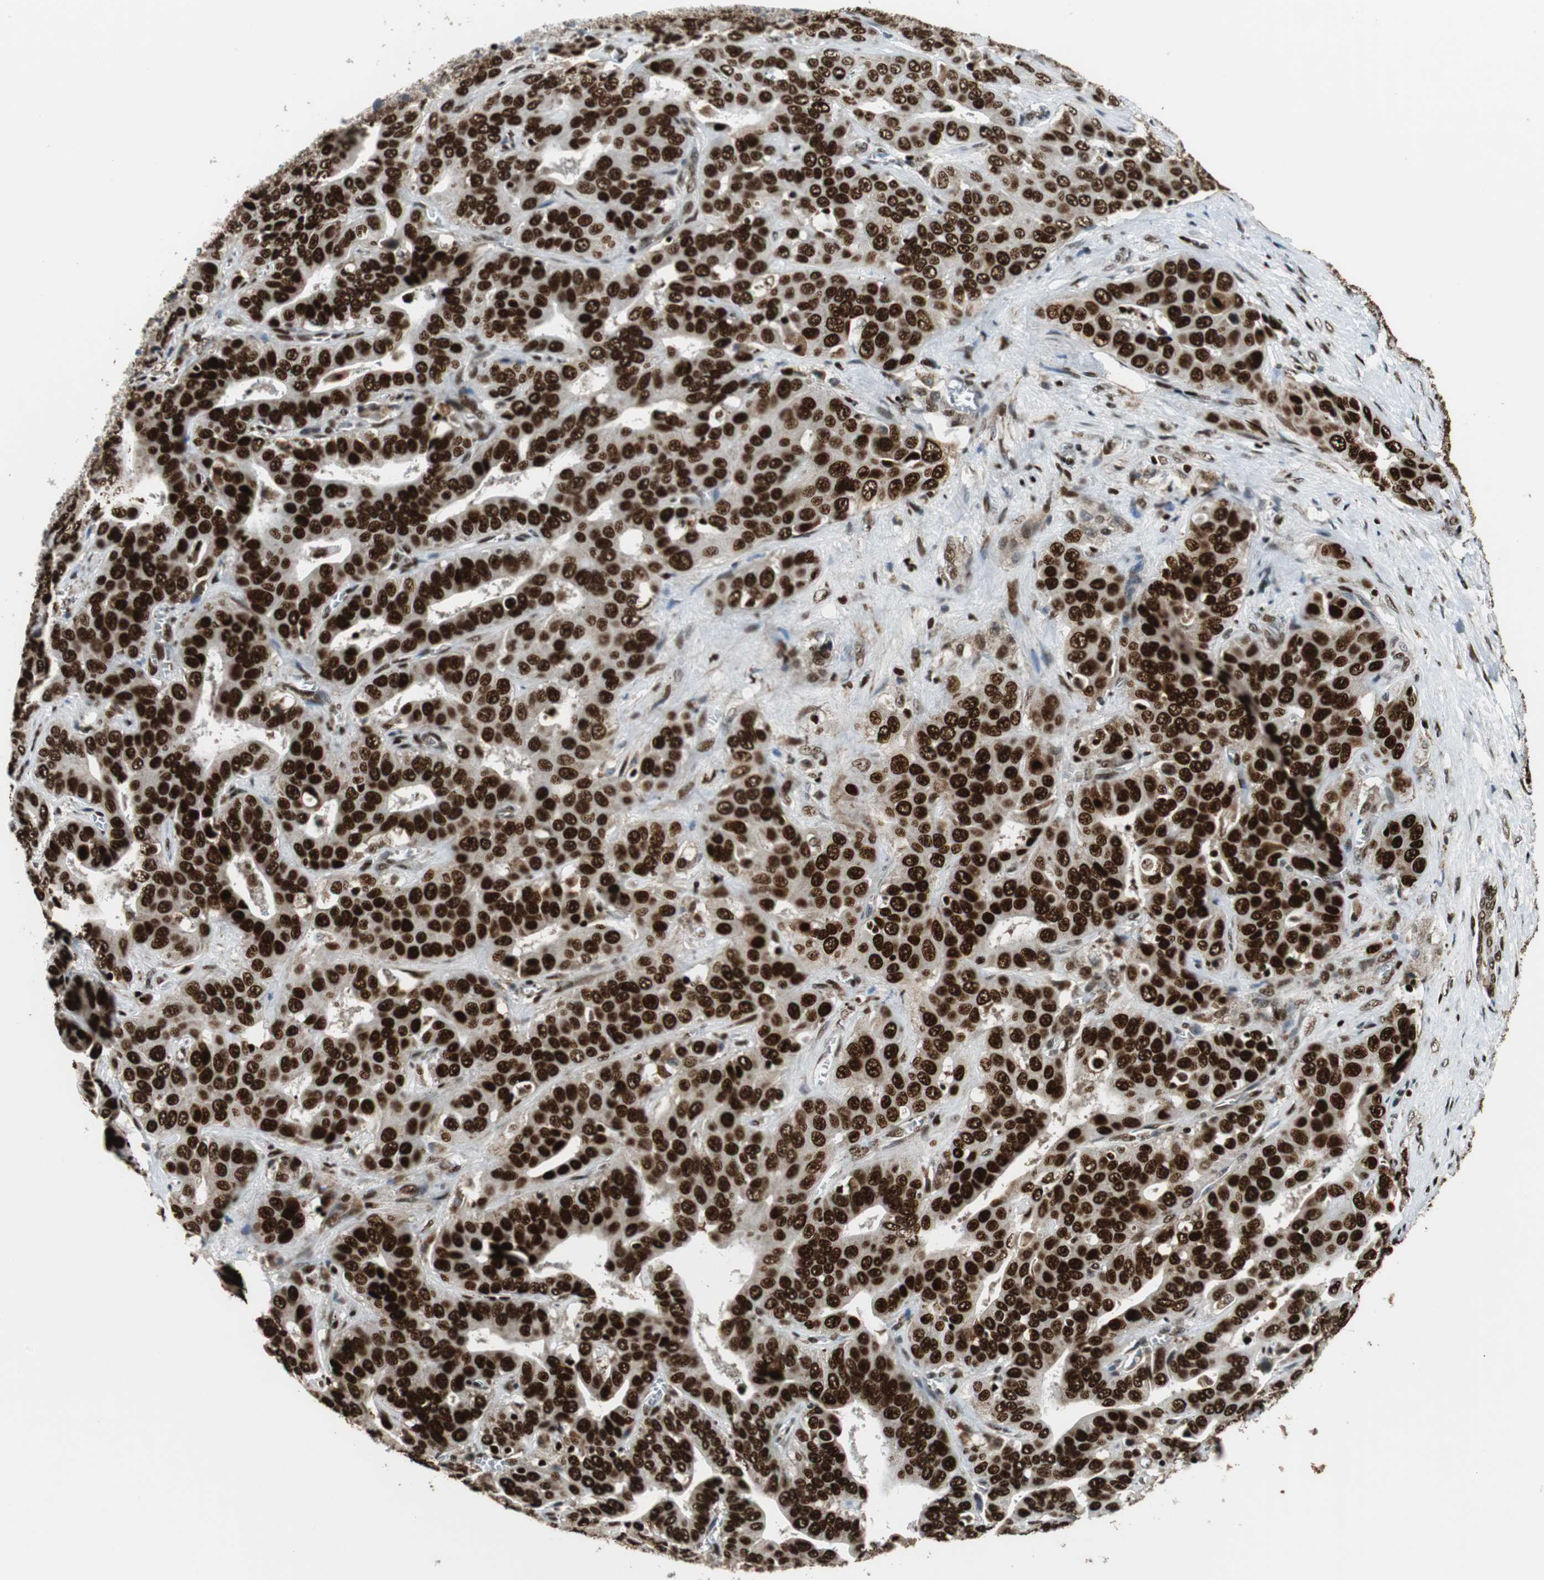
{"staining": {"intensity": "strong", "quantity": ">75%", "location": "nuclear"}, "tissue": "liver cancer", "cell_type": "Tumor cells", "image_type": "cancer", "snomed": [{"axis": "morphology", "description": "Cholangiocarcinoma"}, {"axis": "topography", "description": "Liver"}], "caption": "The immunohistochemical stain shows strong nuclear expression in tumor cells of liver cancer tissue. (DAB (3,3'-diaminobenzidine) IHC with brightfield microscopy, high magnification).", "gene": "HDAC1", "patient": {"sex": "female", "age": 52}}